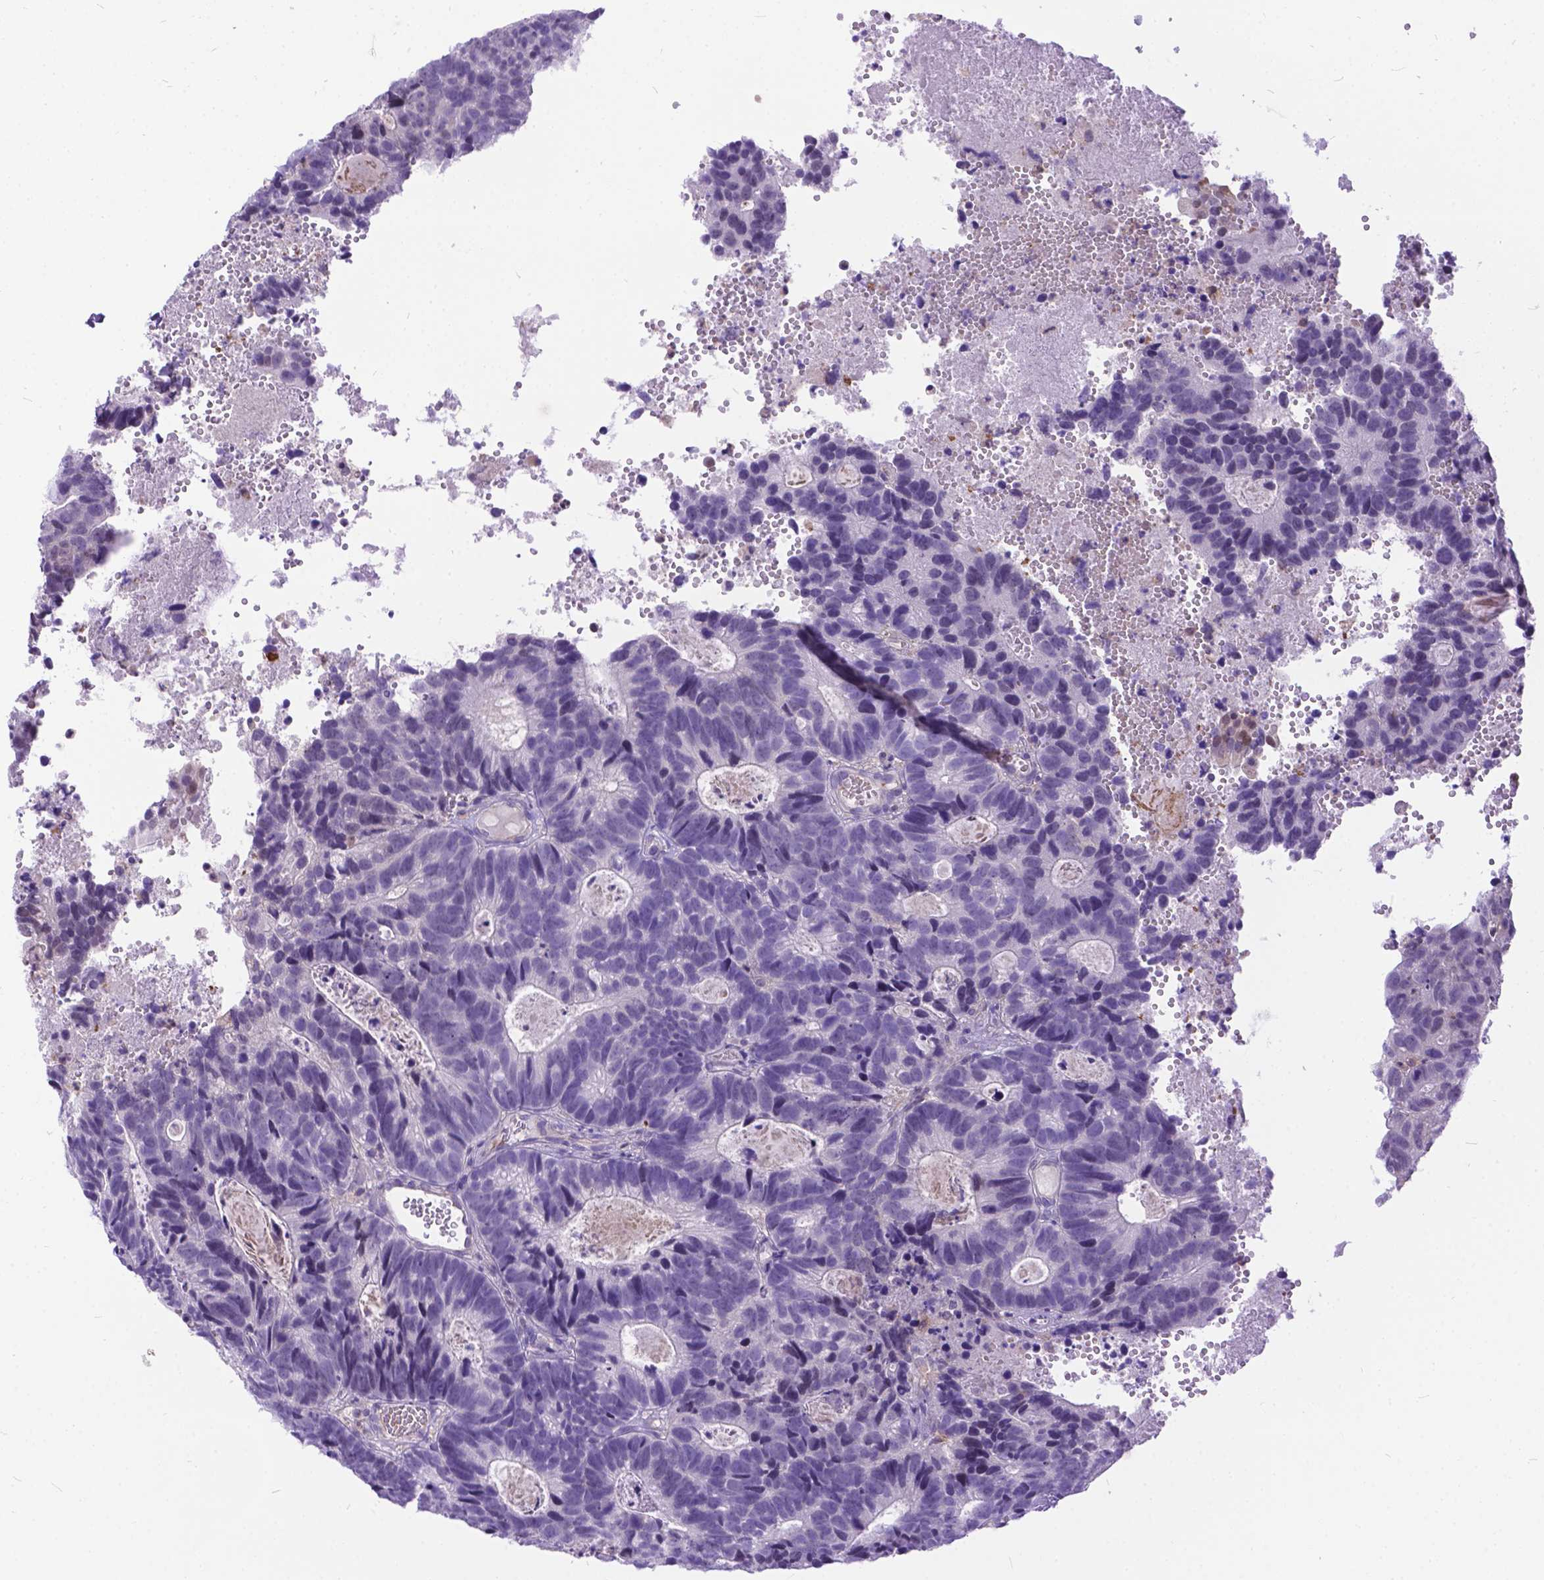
{"staining": {"intensity": "negative", "quantity": "none", "location": "none"}, "tissue": "head and neck cancer", "cell_type": "Tumor cells", "image_type": "cancer", "snomed": [{"axis": "morphology", "description": "Adenocarcinoma, NOS"}, {"axis": "topography", "description": "Head-Neck"}], "caption": "High magnification brightfield microscopy of head and neck cancer stained with DAB (brown) and counterstained with hematoxylin (blue): tumor cells show no significant expression.", "gene": "TMEM169", "patient": {"sex": "male", "age": 62}}